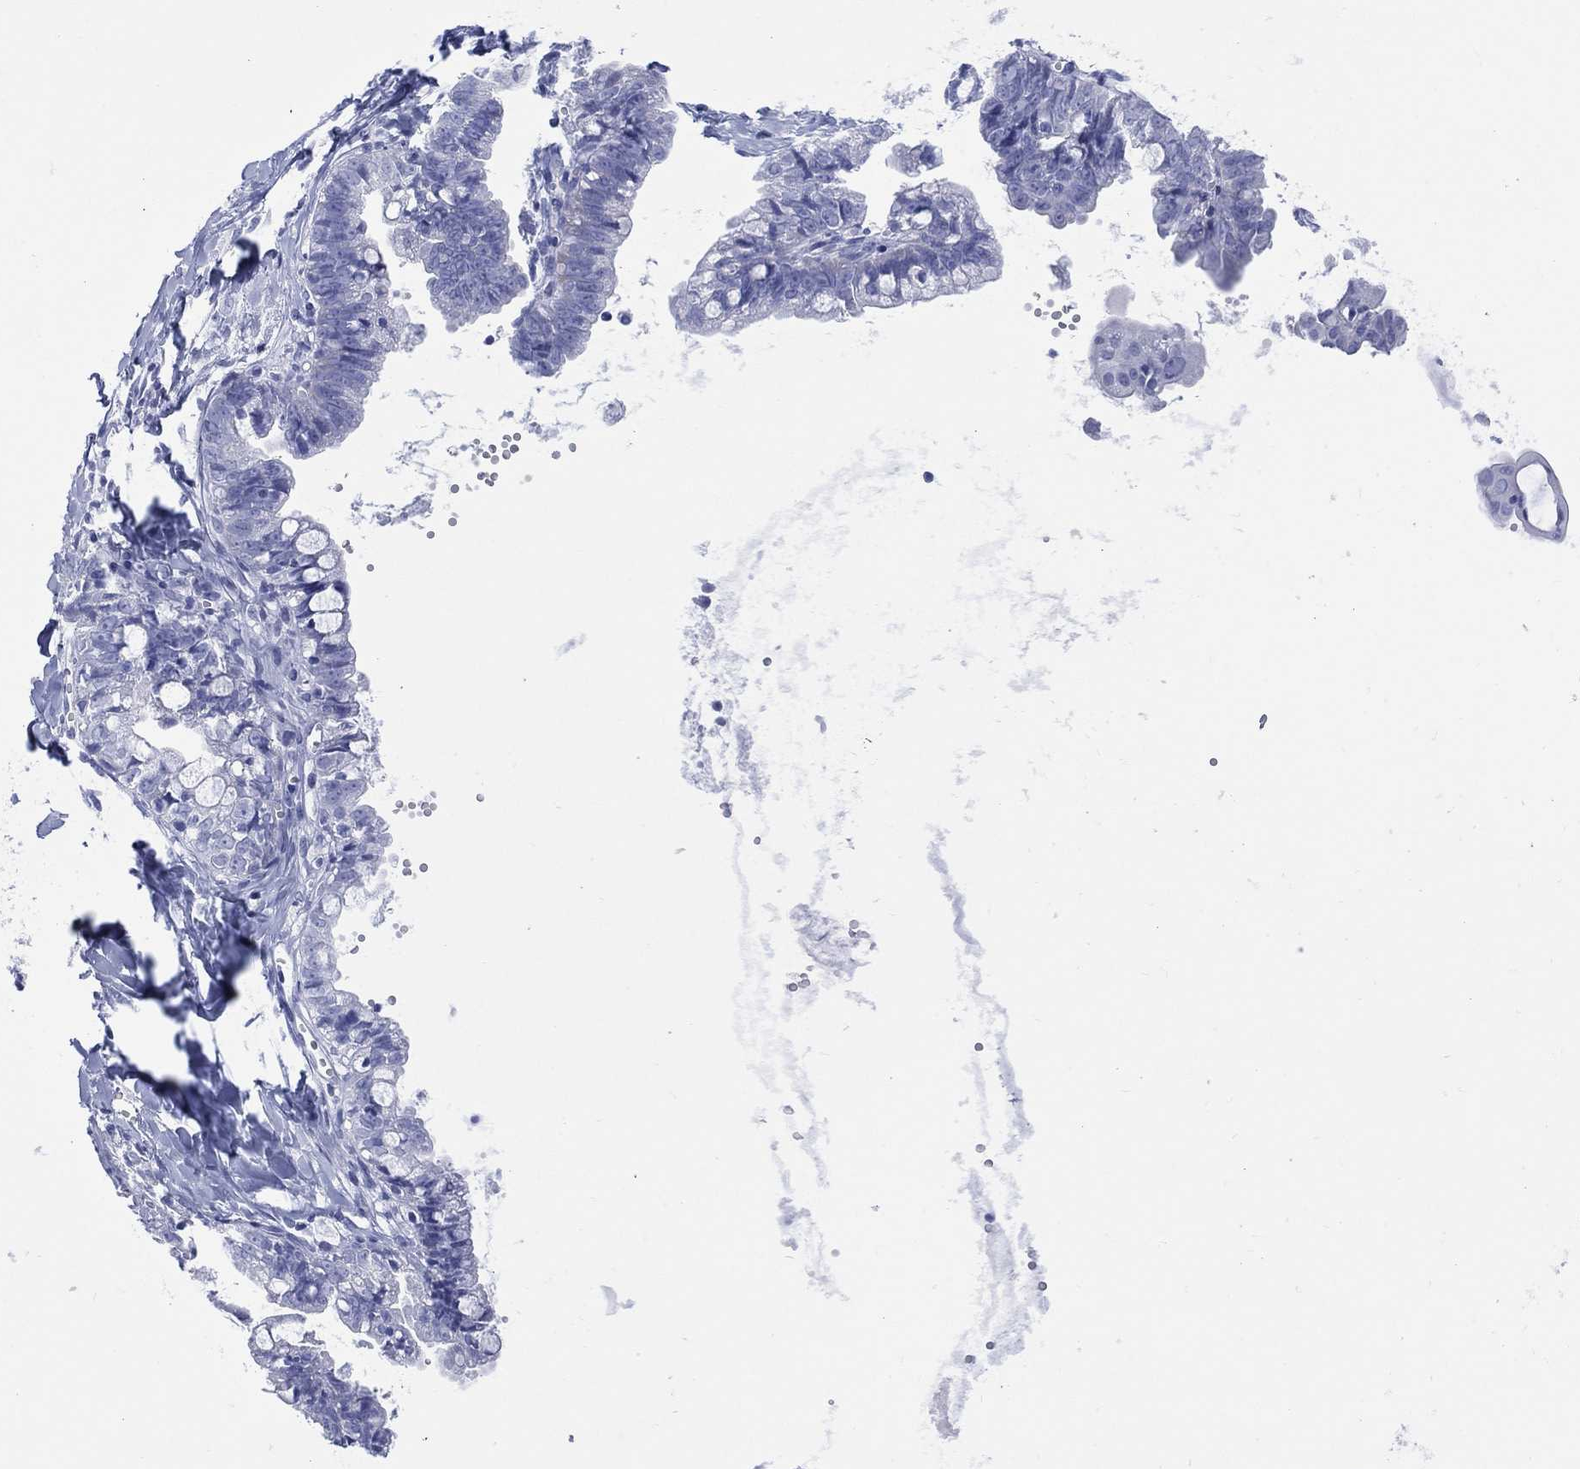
{"staining": {"intensity": "negative", "quantity": "none", "location": "none"}, "tissue": "ovarian cancer", "cell_type": "Tumor cells", "image_type": "cancer", "snomed": [{"axis": "morphology", "description": "Cystadenocarcinoma, mucinous, NOS"}, {"axis": "topography", "description": "Ovary"}], "caption": "Tumor cells show no significant protein staining in ovarian cancer (mucinous cystadenocarcinoma).", "gene": "LRRD1", "patient": {"sex": "female", "age": 63}}